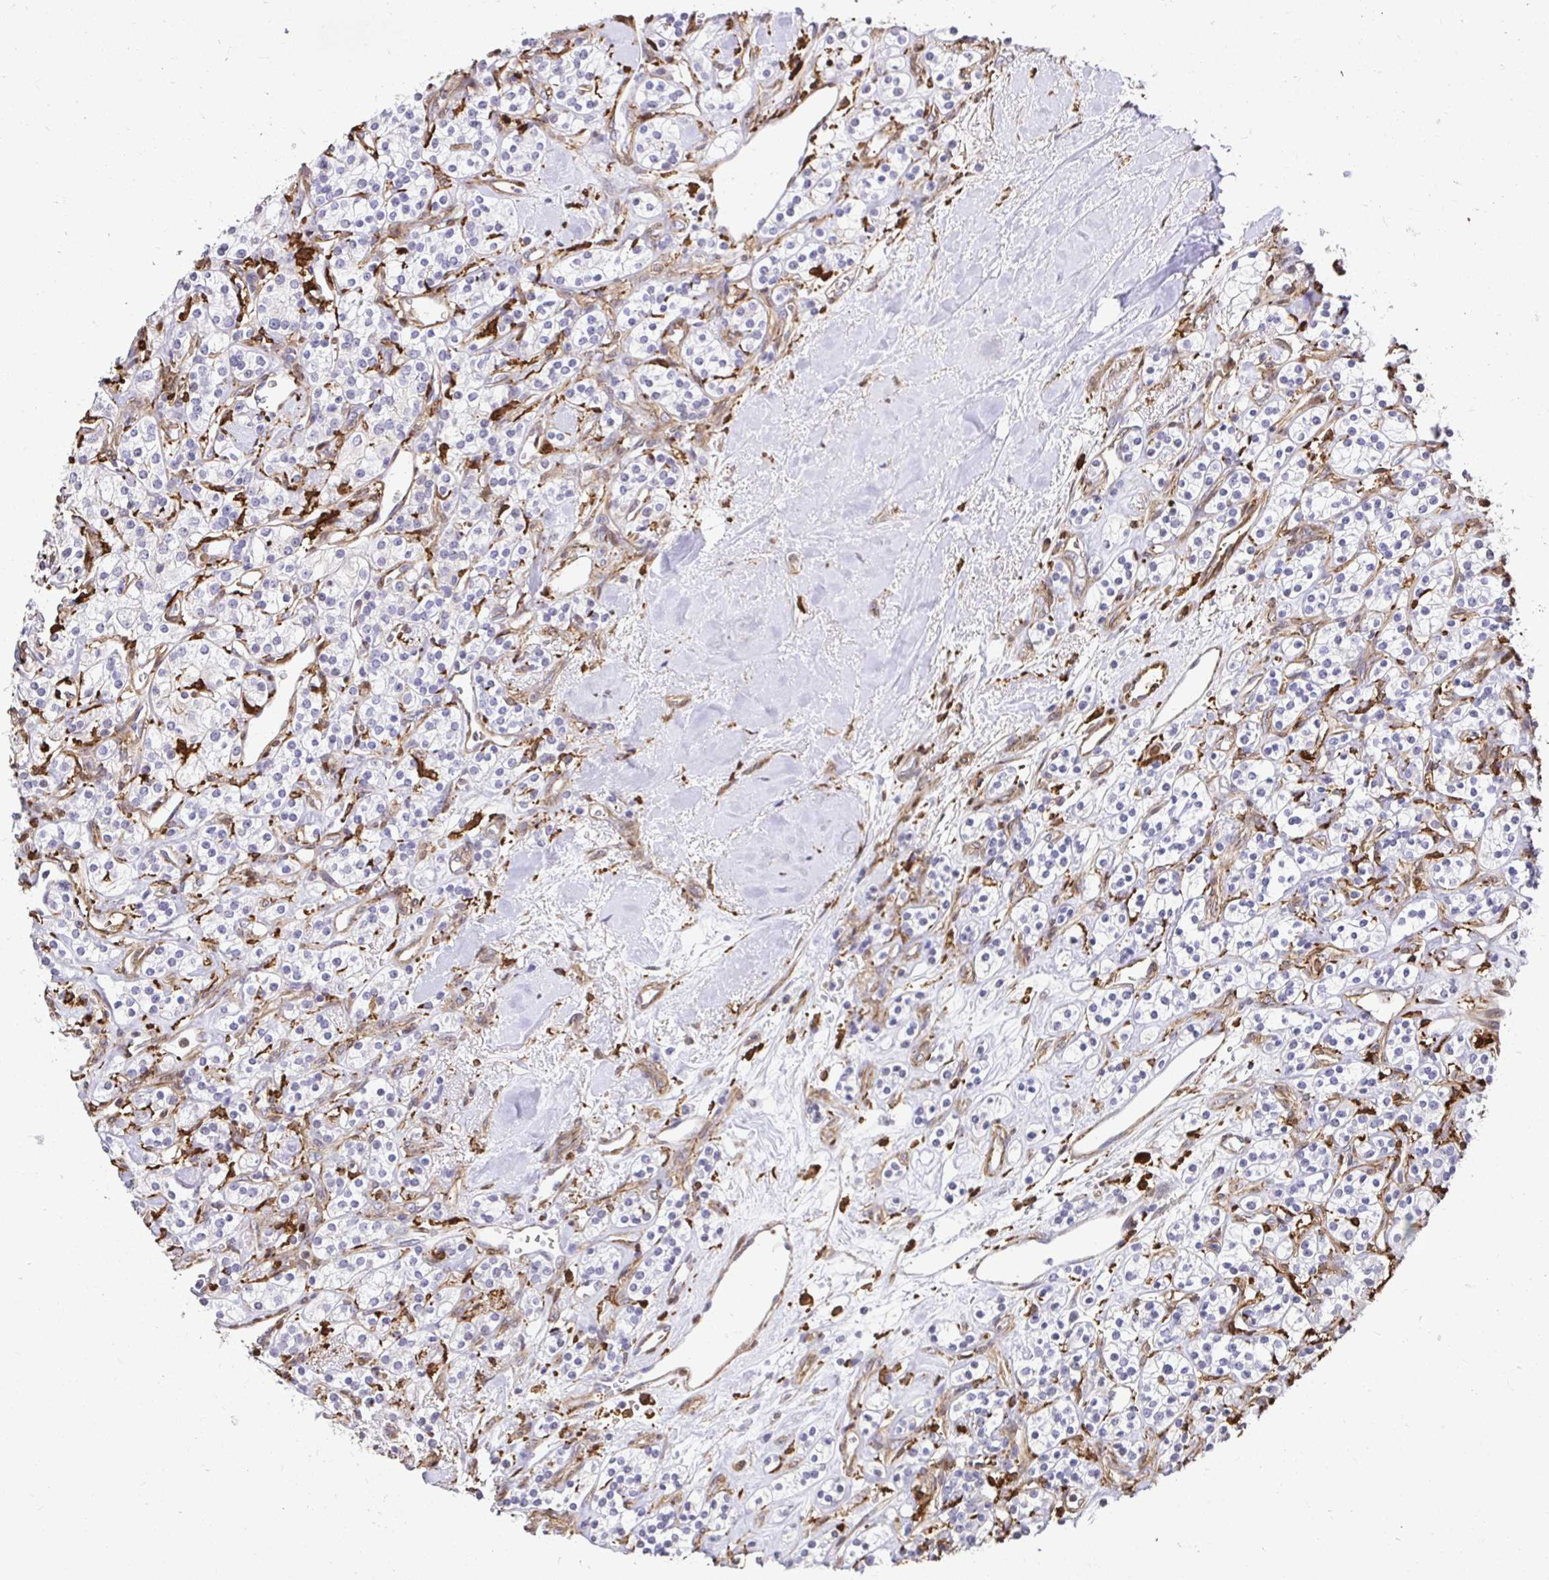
{"staining": {"intensity": "negative", "quantity": "none", "location": "none"}, "tissue": "renal cancer", "cell_type": "Tumor cells", "image_type": "cancer", "snomed": [{"axis": "morphology", "description": "Adenocarcinoma, NOS"}, {"axis": "topography", "description": "Kidney"}], "caption": "A histopathology image of human renal adenocarcinoma is negative for staining in tumor cells. The staining is performed using DAB (3,3'-diaminobenzidine) brown chromogen with nuclei counter-stained in using hematoxylin.", "gene": "GSN", "patient": {"sex": "male", "age": 77}}